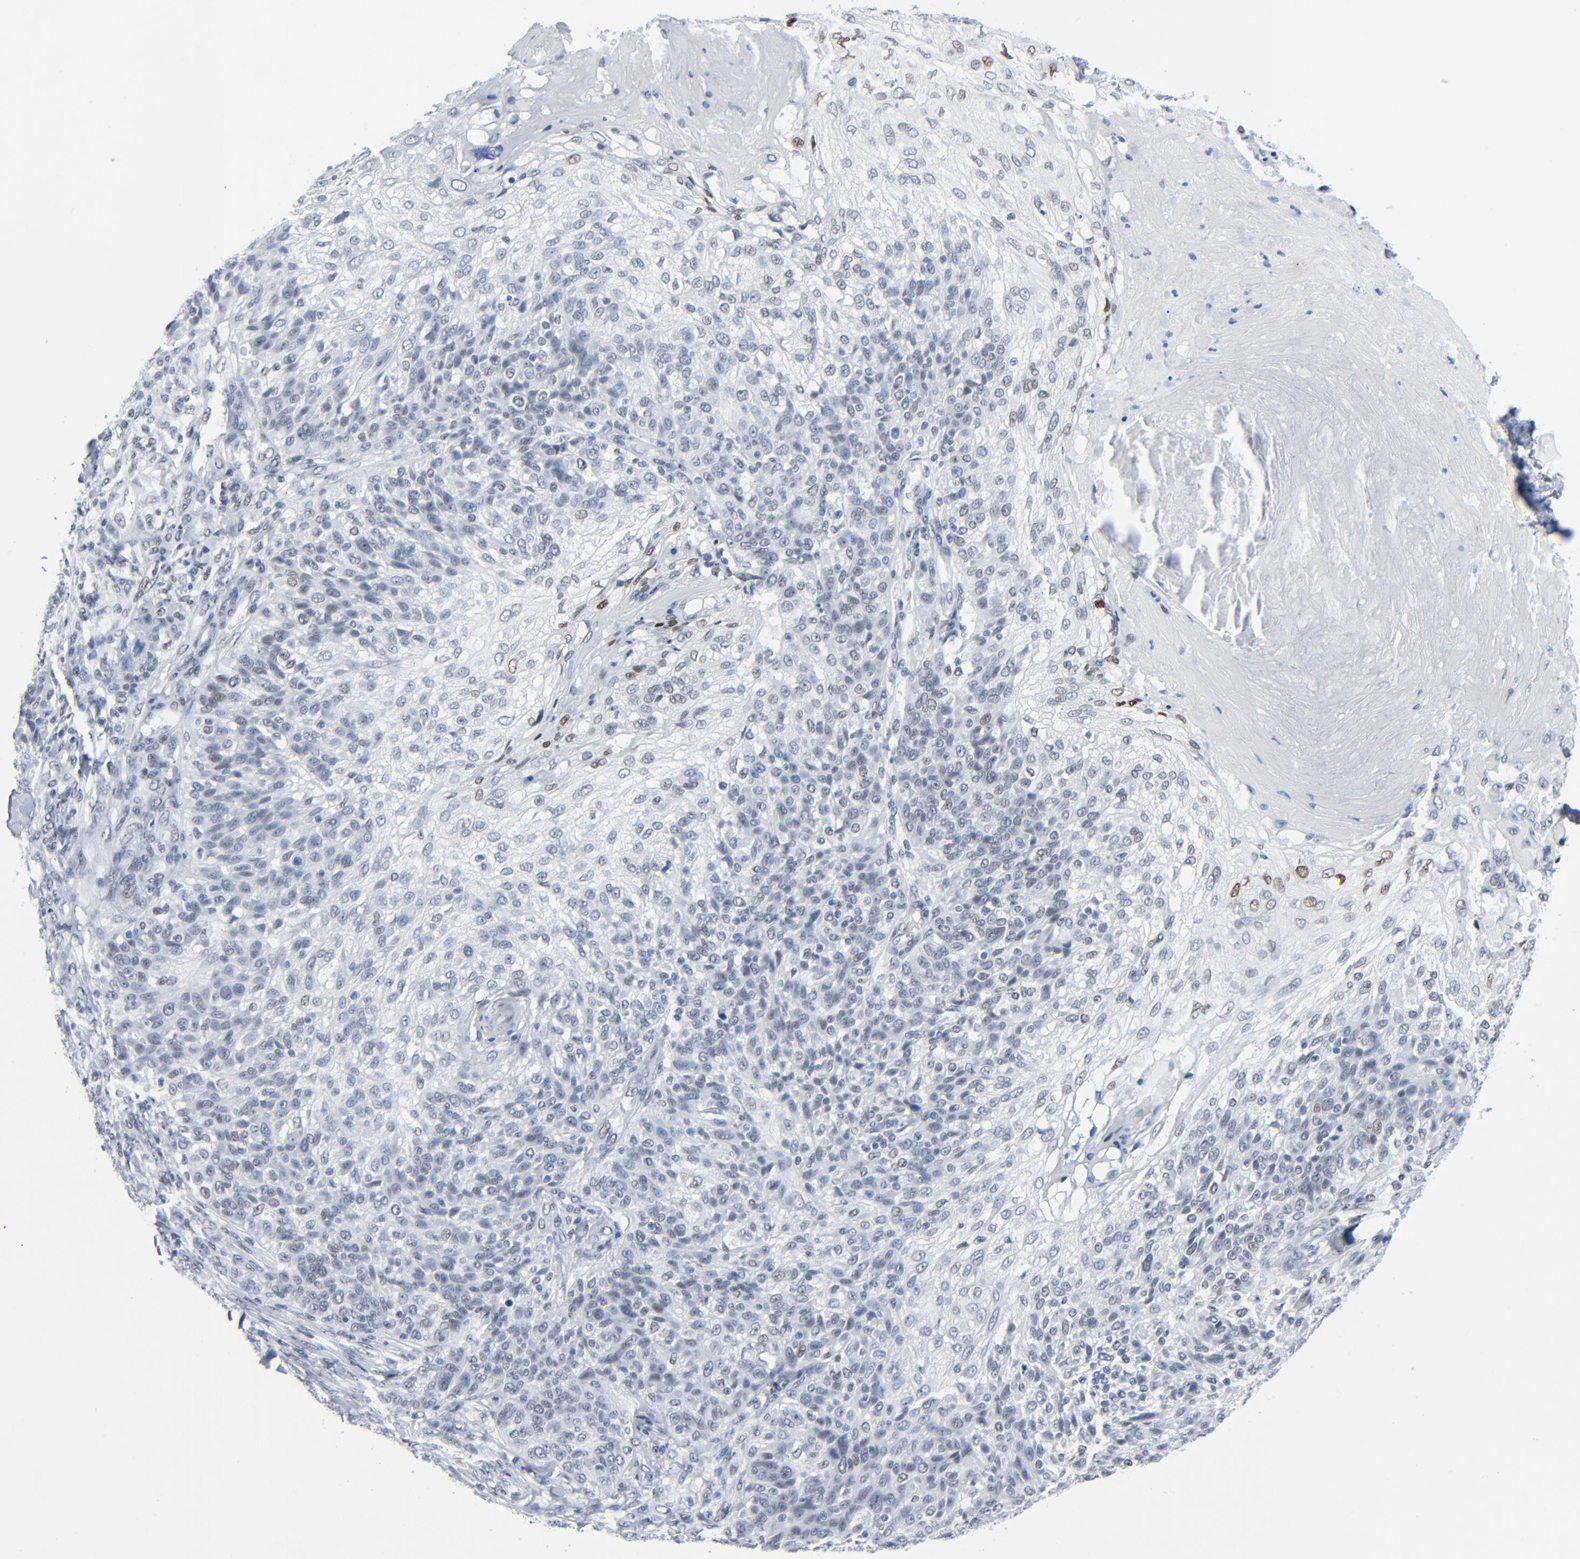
{"staining": {"intensity": "weak", "quantity": "<25%", "location": "nuclear"}, "tissue": "skin cancer", "cell_type": "Tumor cells", "image_type": "cancer", "snomed": [{"axis": "morphology", "description": "Normal tissue, NOS"}, {"axis": "morphology", "description": "Squamous cell carcinoma, NOS"}, {"axis": "topography", "description": "Skin"}], "caption": "An IHC photomicrograph of squamous cell carcinoma (skin) is shown. There is no staining in tumor cells of squamous cell carcinoma (skin).", "gene": "SIRT1", "patient": {"sex": "female", "age": 83}}